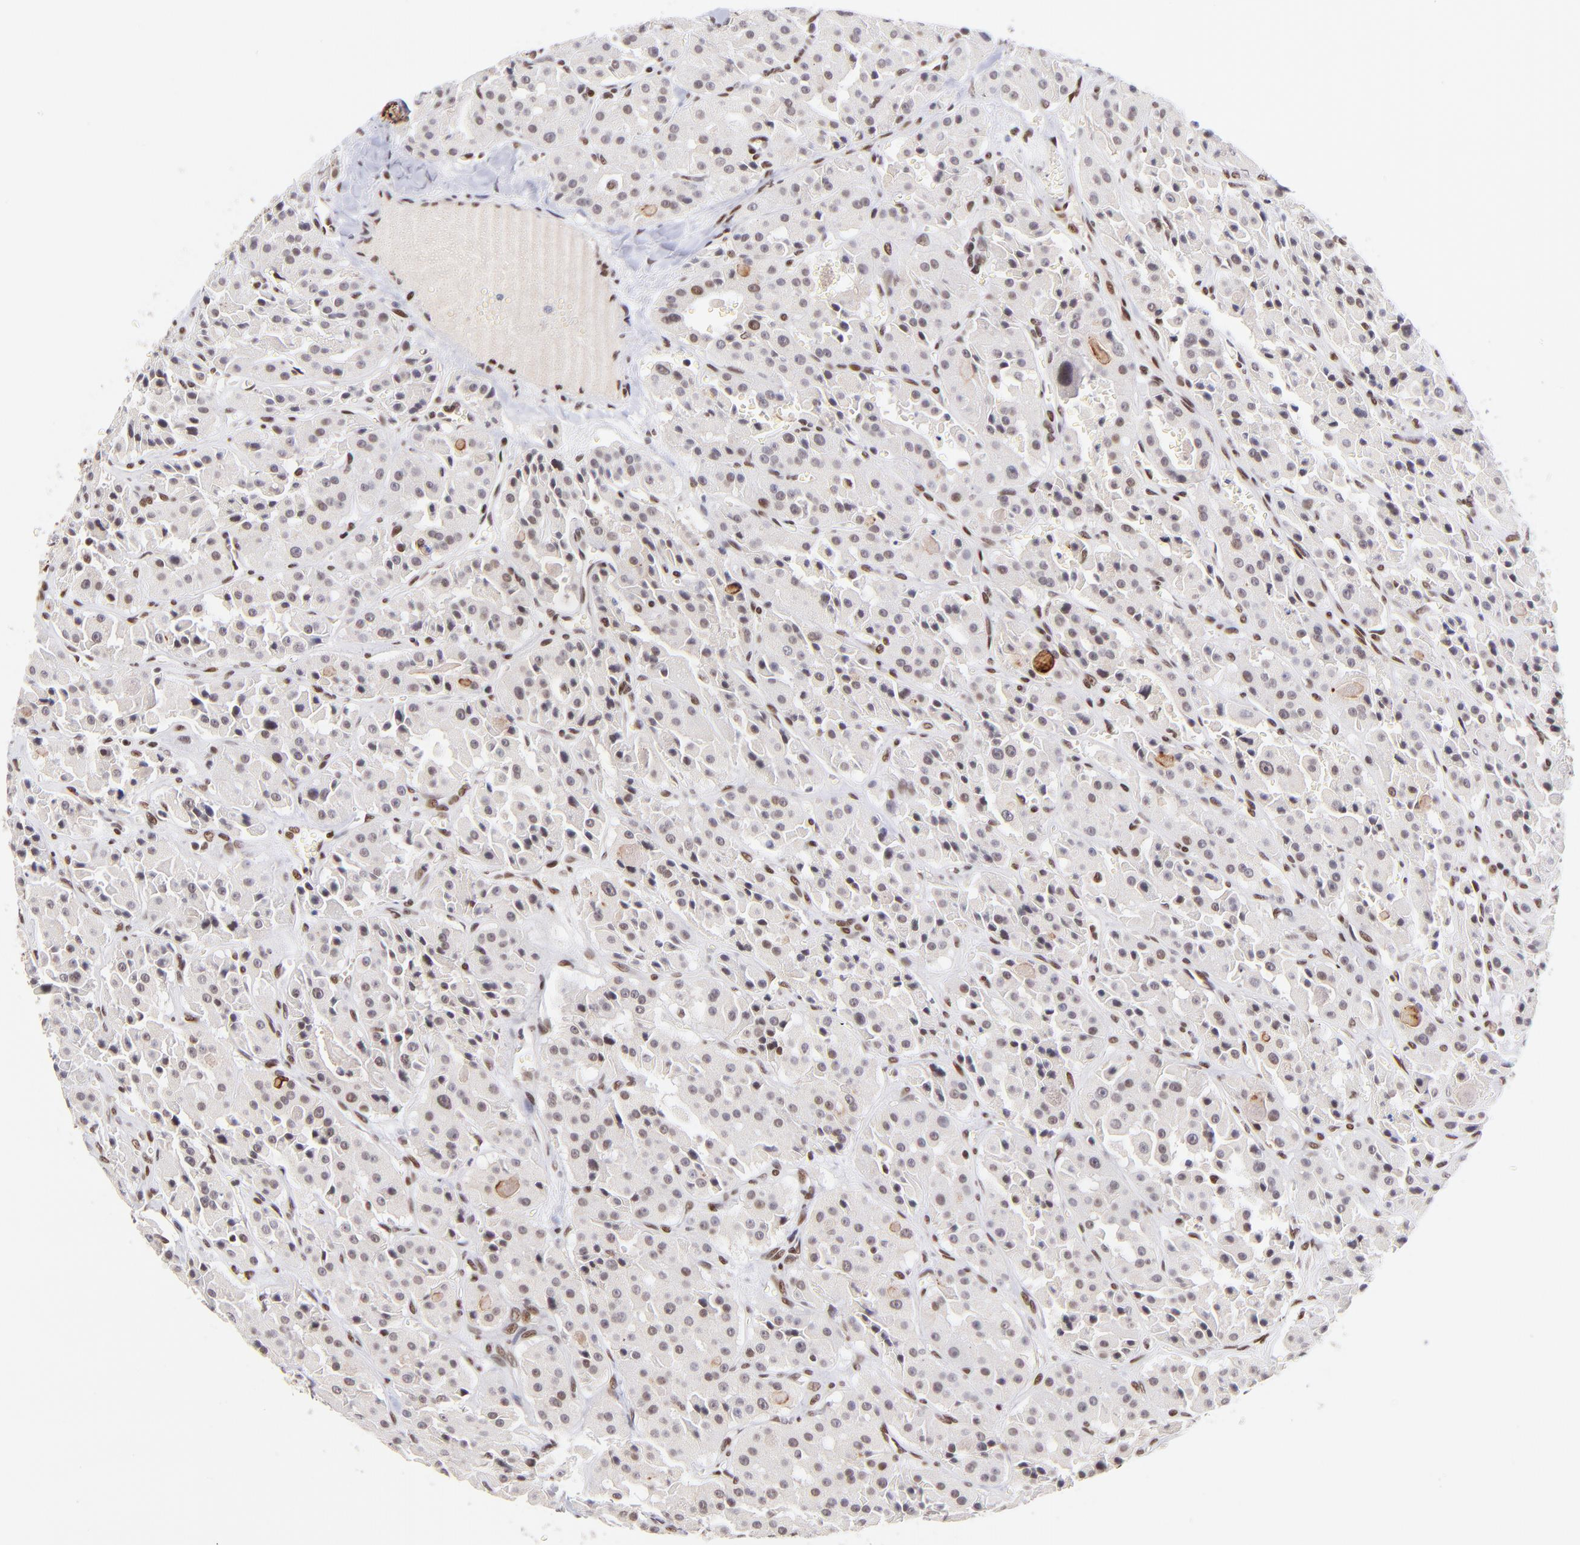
{"staining": {"intensity": "weak", "quantity": ">75%", "location": "nuclear"}, "tissue": "thyroid cancer", "cell_type": "Tumor cells", "image_type": "cancer", "snomed": [{"axis": "morphology", "description": "Carcinoma, NOS"}, {"axis": "topography", "description": "Thyroid gland"}], "caption": "Tumor cells exhibit low levels of weak nuclear positivity in approximately >75% of cells in human thyroid carcinoma.", "gene": "MIDEAS", "patient": {"sex": "male", "age": 76}}